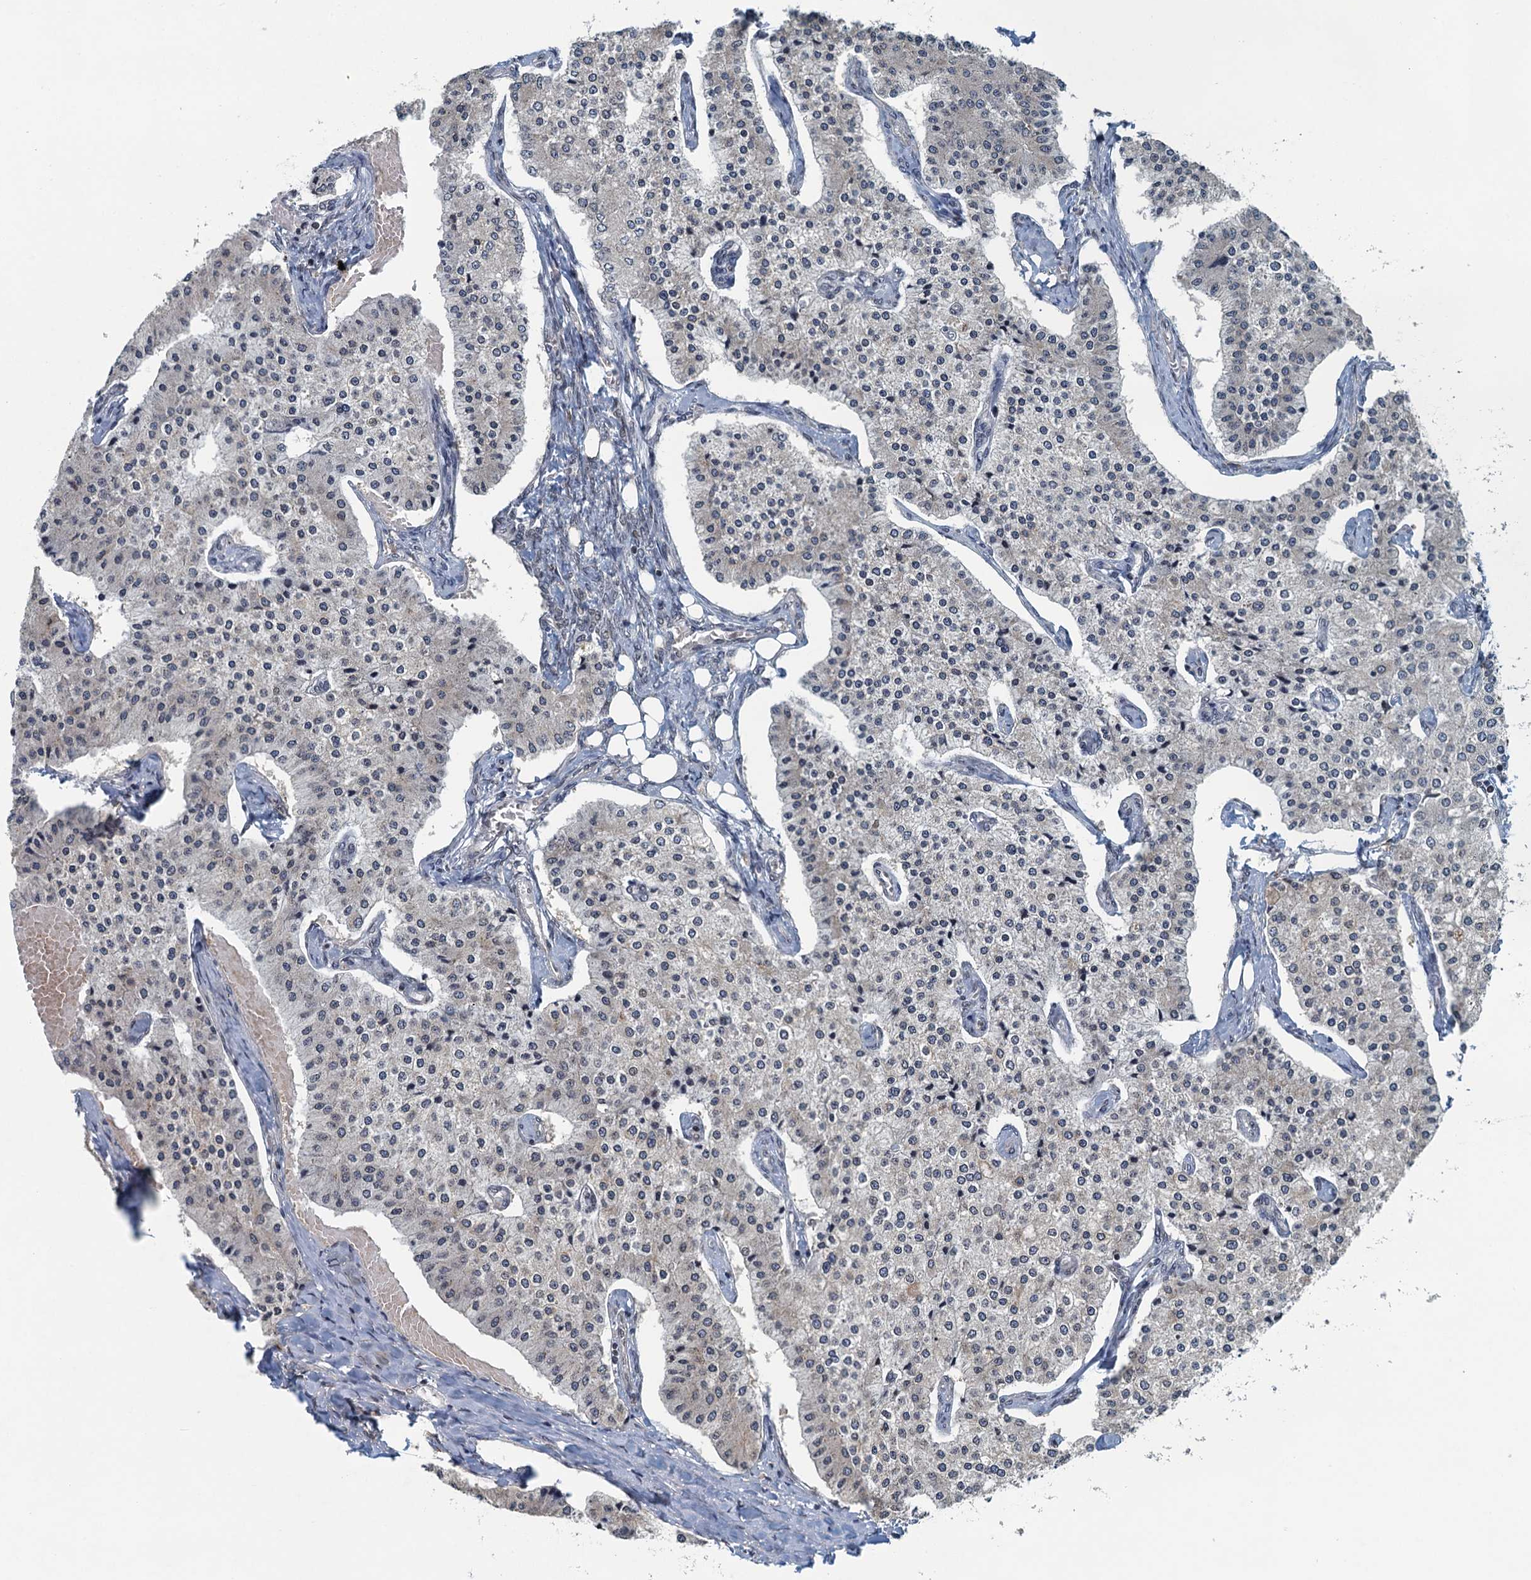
{"staining": {"intensity": "negative", "quantity": "none", "location": "none"}, "tissue": "carcinoid", "cell_type": "Tumor cells", "image_type": "cancer", "snomed": [{"axis": "morphology", "description": "Carcinoid, malignant, NOS"}, {"axis": "topography", "description": "Colon"}], "caption": "Malignant carcinoid was stained to show a protein in brown. There is no significant positivity in tumor cells. (DAB (3,3'-diaminobenzidine) immunohistochemistry with hematoxylin counter stain).", "gene": "CCDC34", "patient": {"sex": "female", "age": 52}}